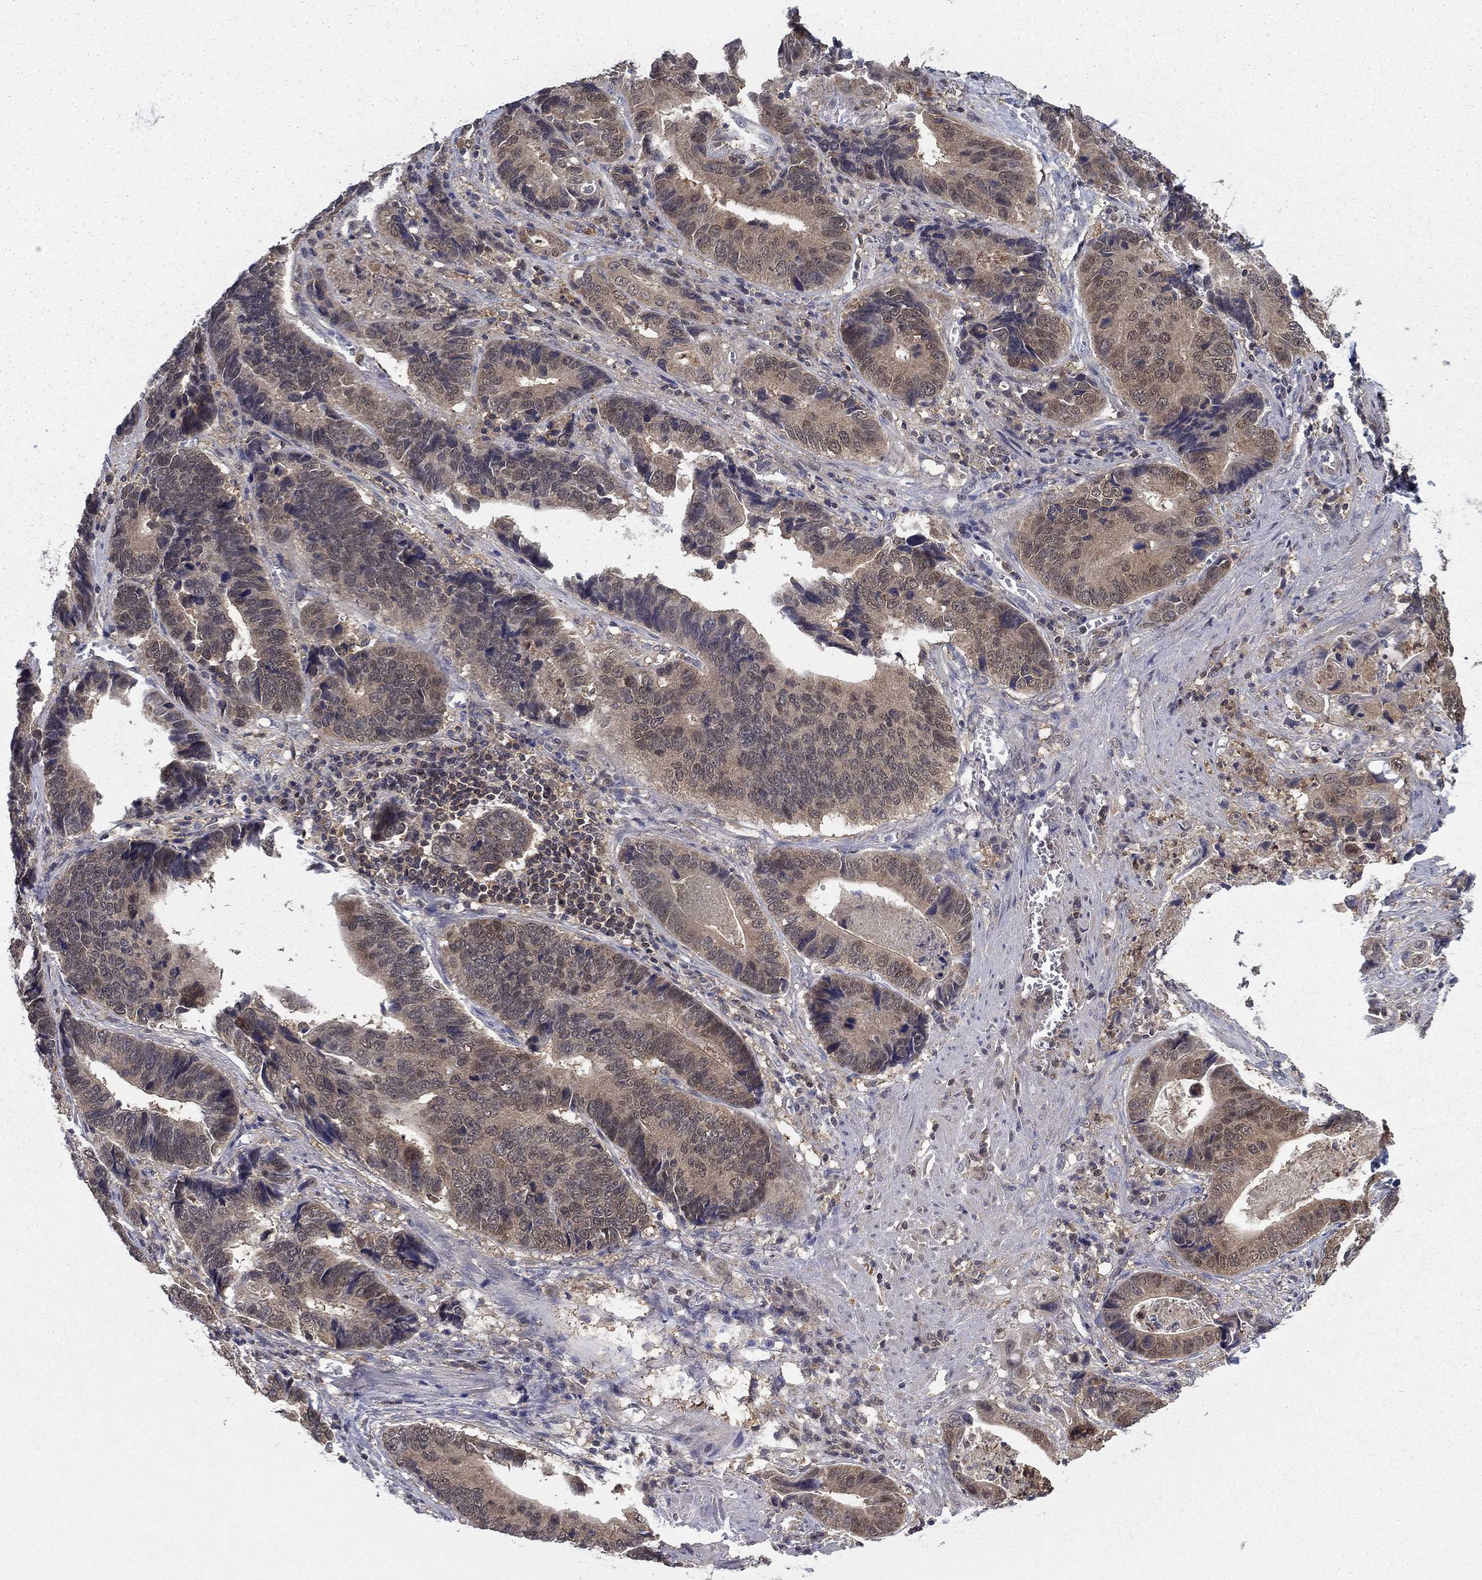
{"staining": {"intensity": "weak", "quantity": "25%-75%", "location": "cytoplasmic/membranous"}, "tissue": "stomach cancer", "cell_type": "Tumor cells", "image_type": "cancer", "snomed": [{"axis": "morphology", "description": "Adenocarcinoma, NOS"}, {"axis": "topography", "description": "Stomach"}], "caption": "IHC histopathology image of neoplastic tissue: human stomach cancer stained using IHC reveals low levels of weak protein expression localized specifically in the cytoplasmic/membranous of tumor cells, appearing as a cytoplasmic/membranous brown color.", "gene": "NIT2", "patient": {"sex": "male", "age": 84}}